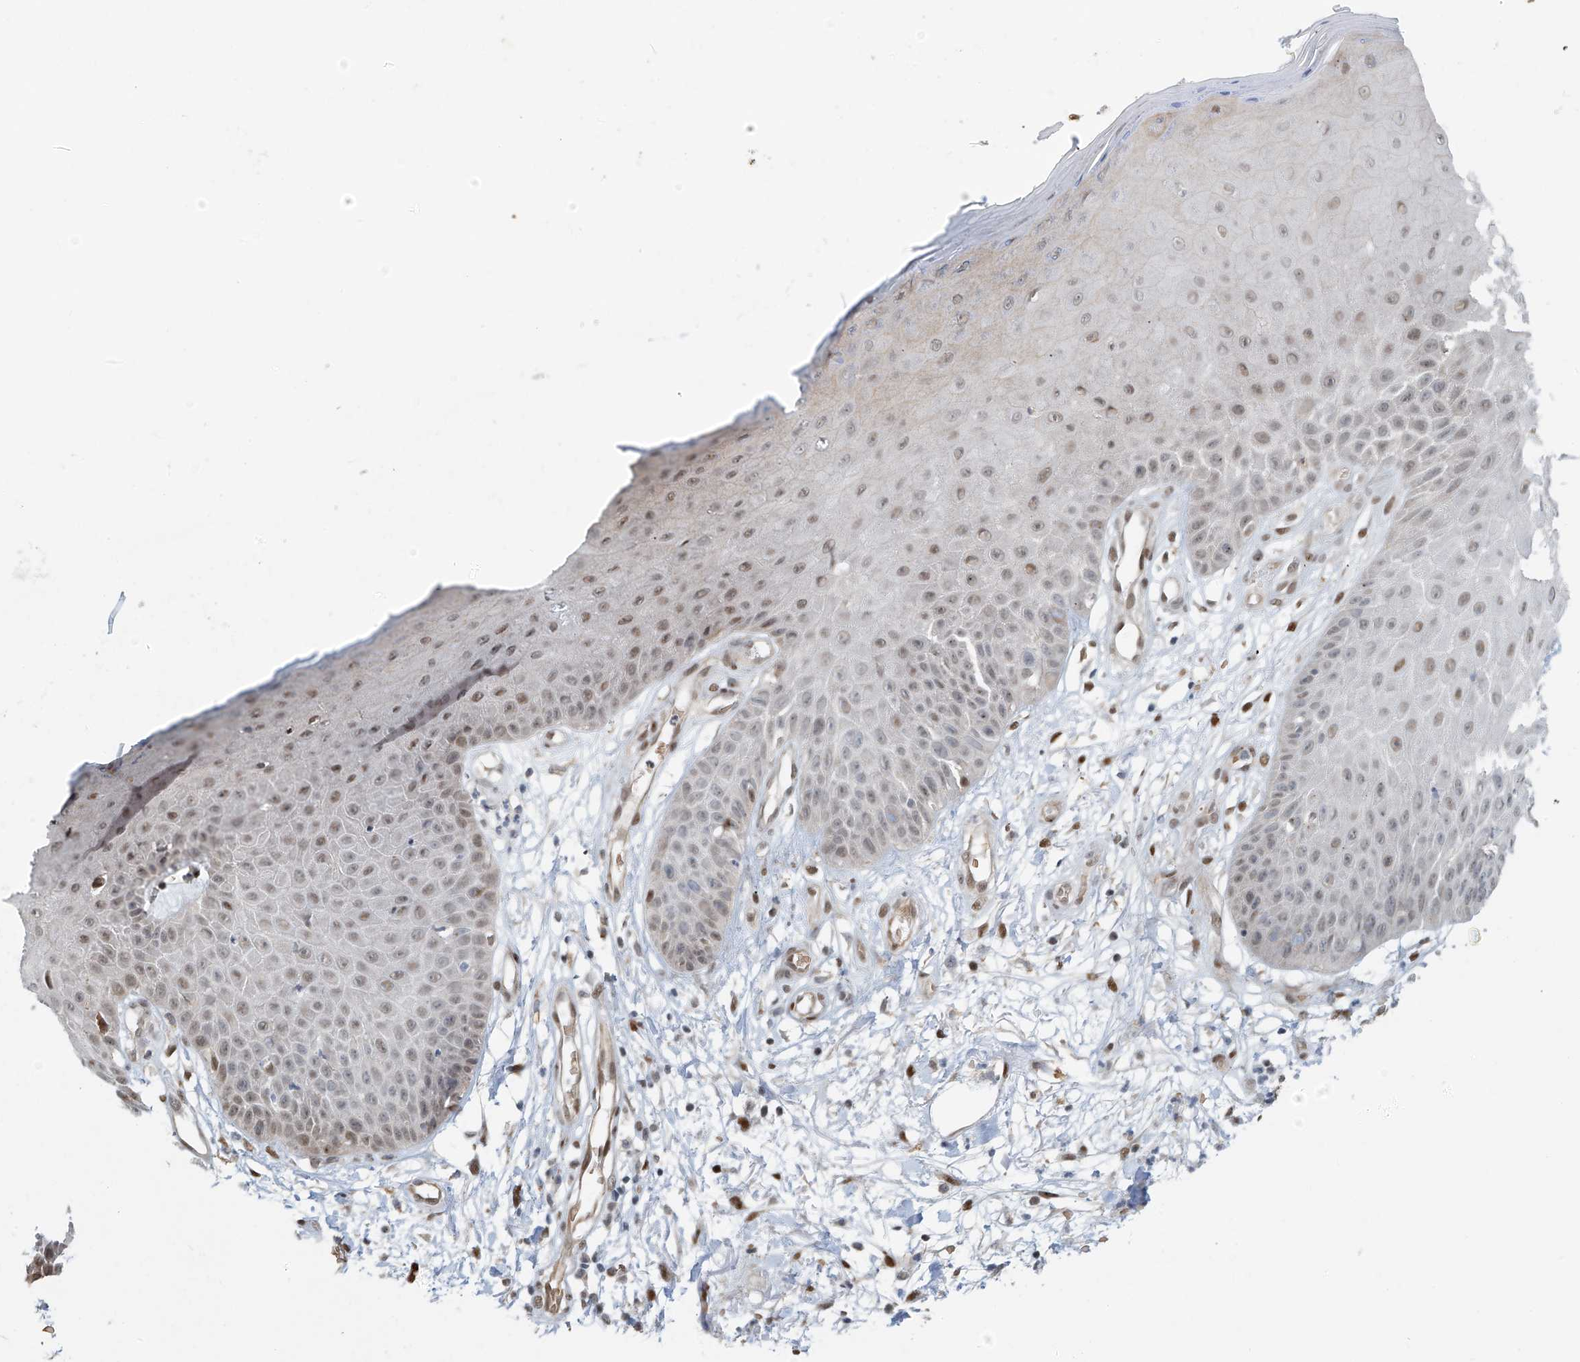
{"staining": {"intensity": "moderate", "quantity": ">75%", "location": "cytoplasmic/membranous,nuclear"}, "tissue": "skin", "cell_type": "Fibroblasts", "image_type": "normal", "snomed": [{"axis": "morphology", "description": "Normal tissue, NOS"}, {"axis": "morphology", "description": "Inflammation, NOS"}, {"axis": "topography", "description": "Skin"}], "caption": "There is medium levels of moderate cytoplasmic/membranous,nuclear positivity in fibroblasts of benign skin, as demonstrated by immunohistochemical staining (brown color).", "gene": "ZNF514", "patient": {"sex": "female", "age": 44}}